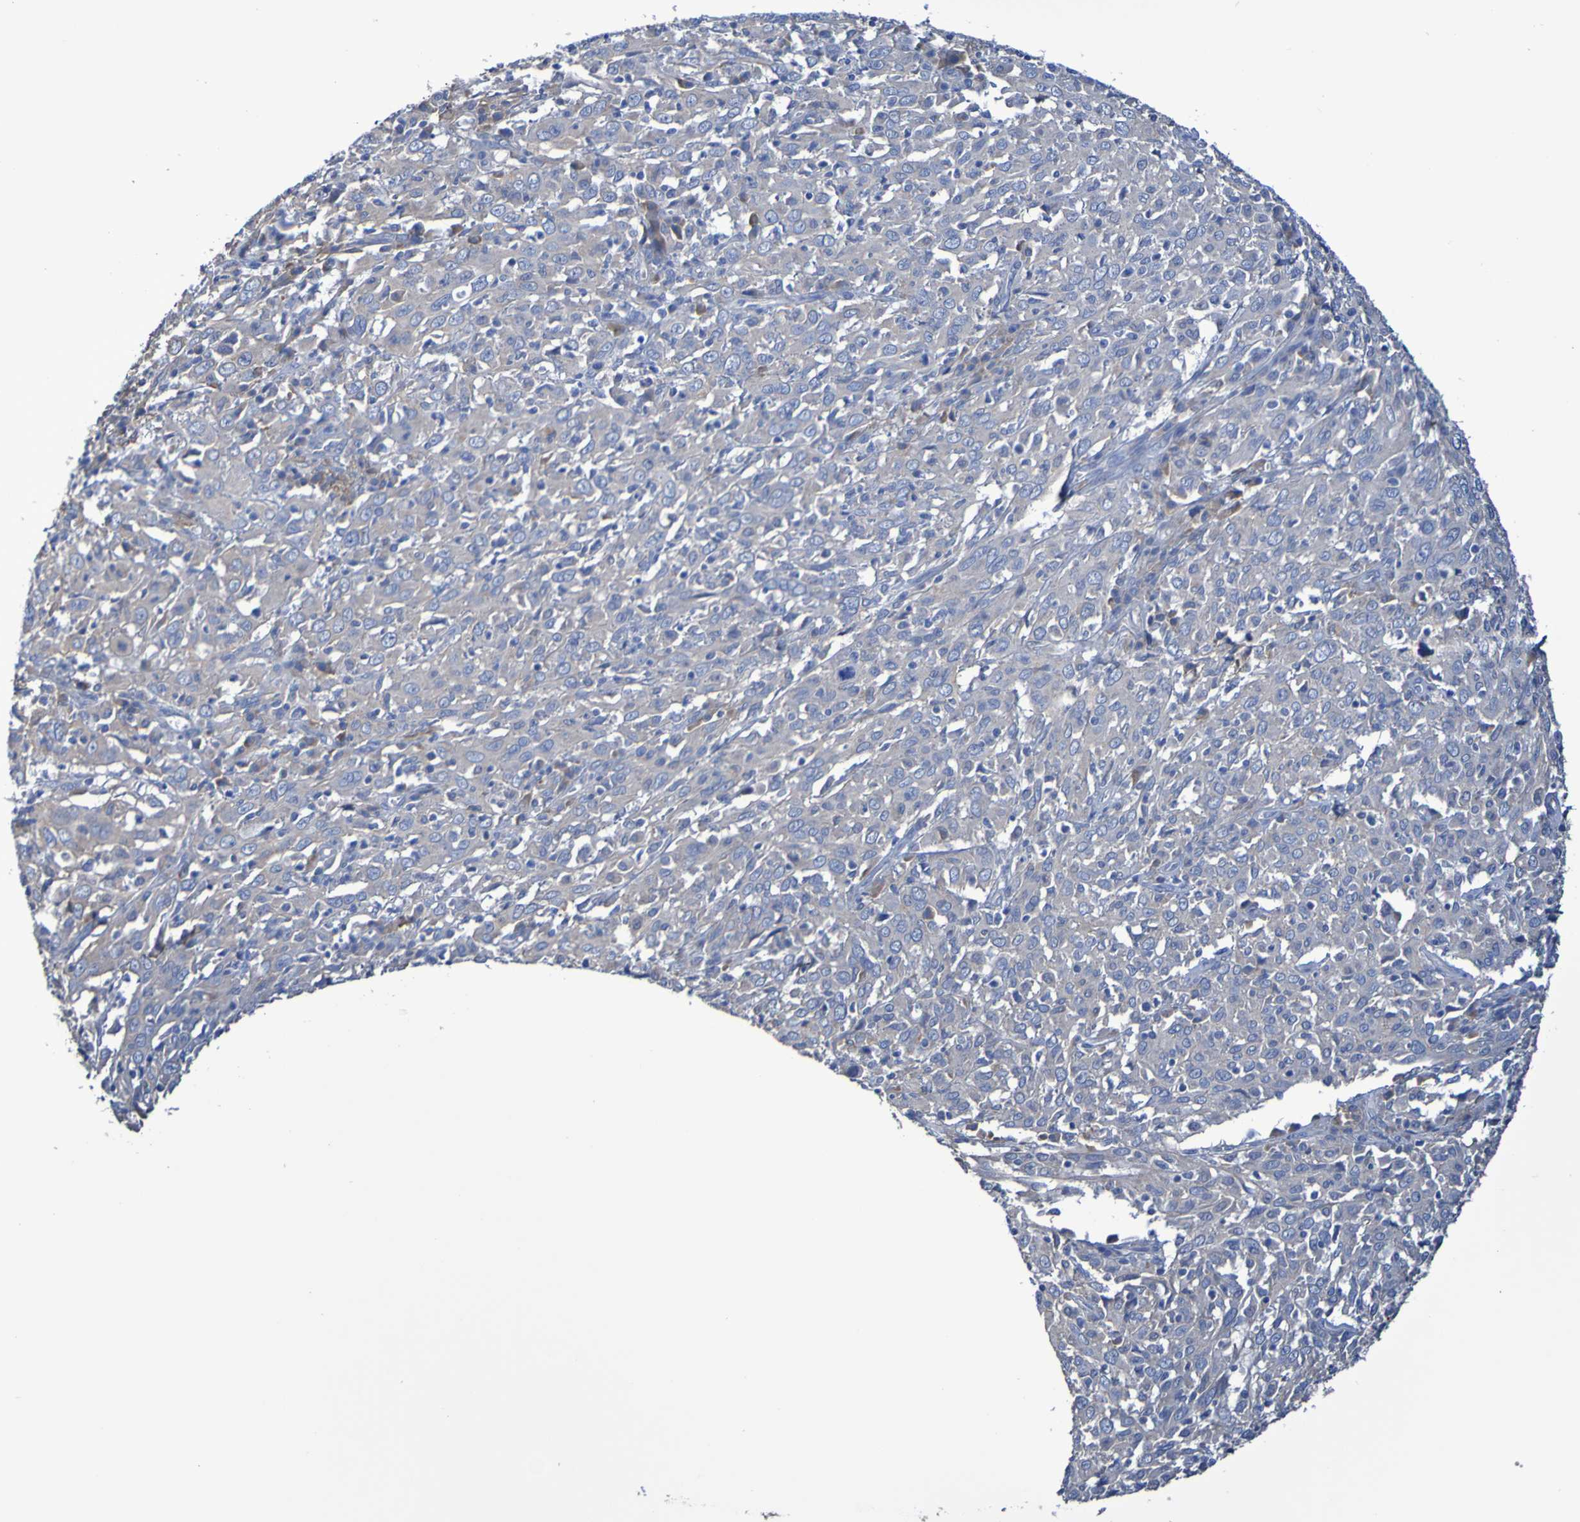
{"staining": {"intensity": "weak", "quantity": "25%-75%", "location": "cytoplasmic/membranous"}, "tissue": "cervical cancer", "cell_type": "Tumor cells", "image_type": "cancer", "snomed": [{"axis": "morphology", "description": "Squamous cell carcinoma, NOS"}, {"axis": "topography", "description": "Cervix"}], "caption": "Brown immunohistochemical staining in cervical squamous cell carcinoma displays weak cytoplasmic/membranous positivity in about 25%-75% of tumor cells.", "gene": "SRPRB", "patient": {"sex": "female", "age": 46}}